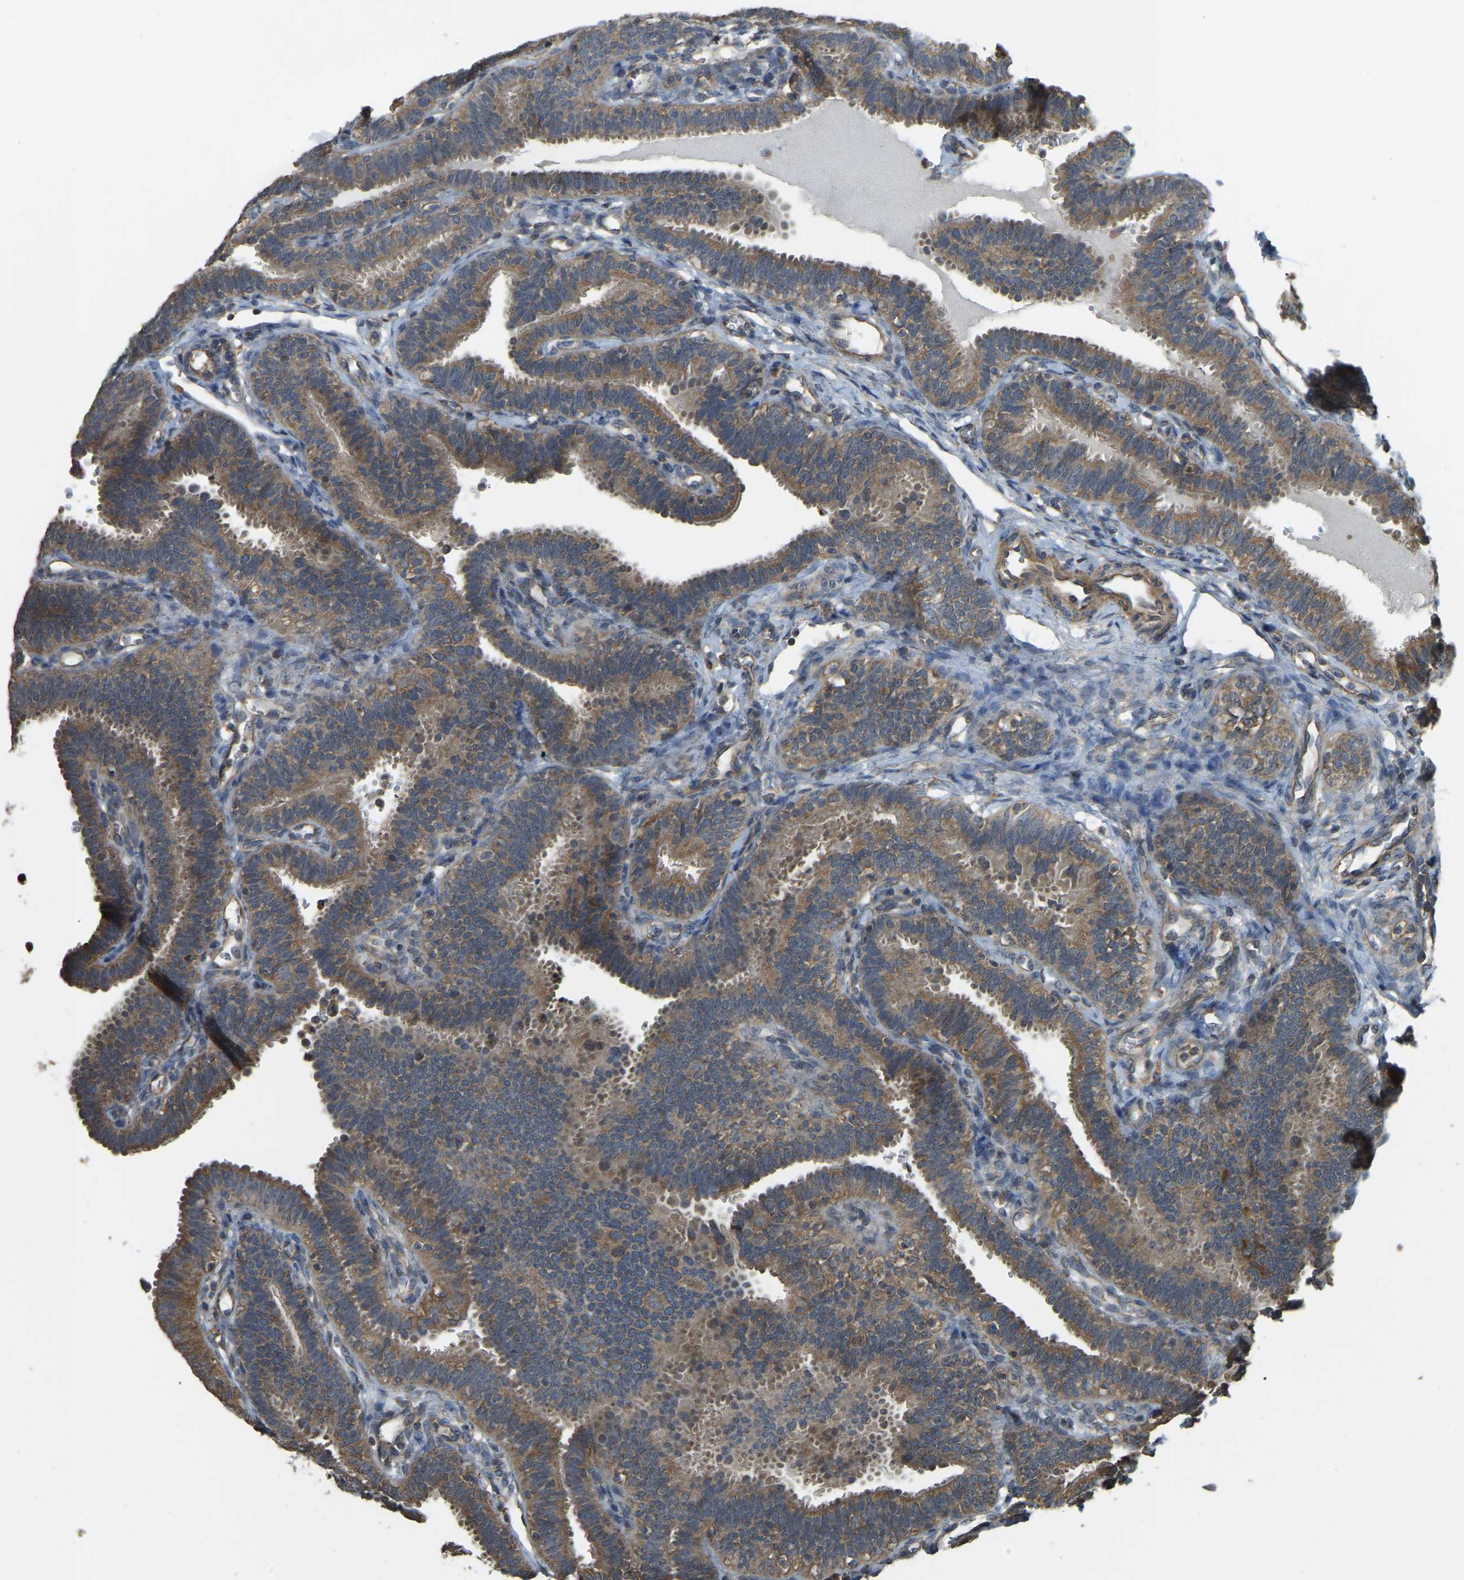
{"staining": {"intensity": "moderate", "quantity": ">75%", "location": "cytoplasmic/membranous"}, "tissue": "fallopian tube", "cell_type": "Glandular cells", "image_type": "normal", "snomed": [{"axis": "morphology", "description": "Normal tissue, NOS"}, {"axis": "topography", "description": "Fallopian tube"}, {"axis": "topography", "description": "Placenta"}], "caption": "Benign fallopian tube was stained to show a protein in brown. There is medium levels of moderate cytoplasmic/membranous staining in approximately >75% of glandular cells. The staining is performed using DAB (3,3'-diaminobenzidine) brown chromogen to label protein expression. The nuclei are counter-stained blue using hematoxylin.", "gene": "GNG2", "patient": {"sex": "female", "age": 34}}